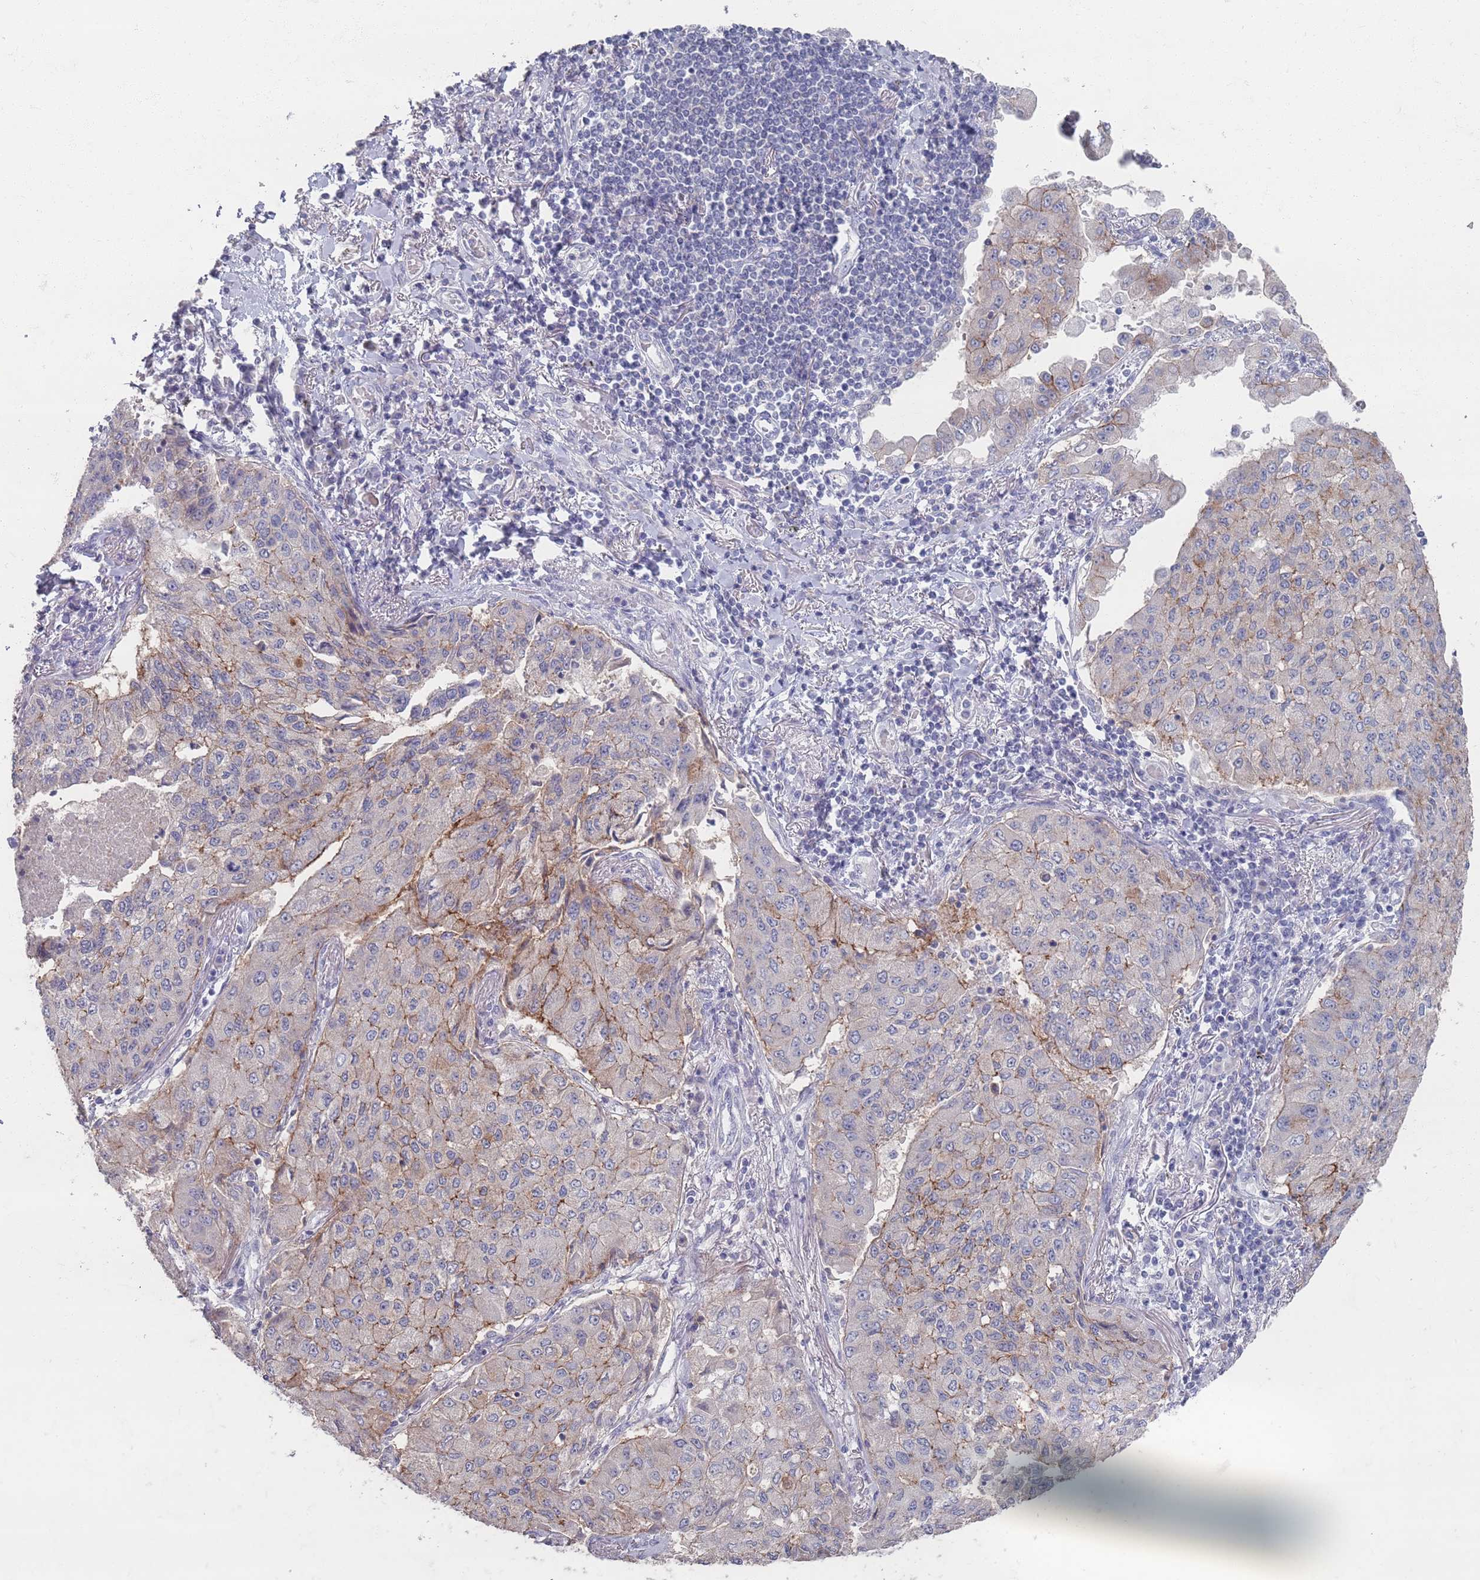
{"staining": {"intensity": "moderate", "quantity": "25%-75%", "location": "cytoplasmic/membranous"}, "tissue": "lung cancer", "cell_type": "Tumor cells", "image_type": "cancer", "snomed": [{"axis": "morphology", "description": "Squamous cell carcinoma, NOS"}, {"axis": "topography", "description": "Lung"}], "caption": "A medium amount of moderate cytoplasmic/membranous positivity is present in about 25%-75% of tumor cells in lung squamous cell carcinoma tissue. The staining was performed using DAB, with brown indicating positive protein expression. Nuclei are stained blue with hematoxylin.", "gene": "PROM2", "patient": {"sex": "male", "age": 74}}